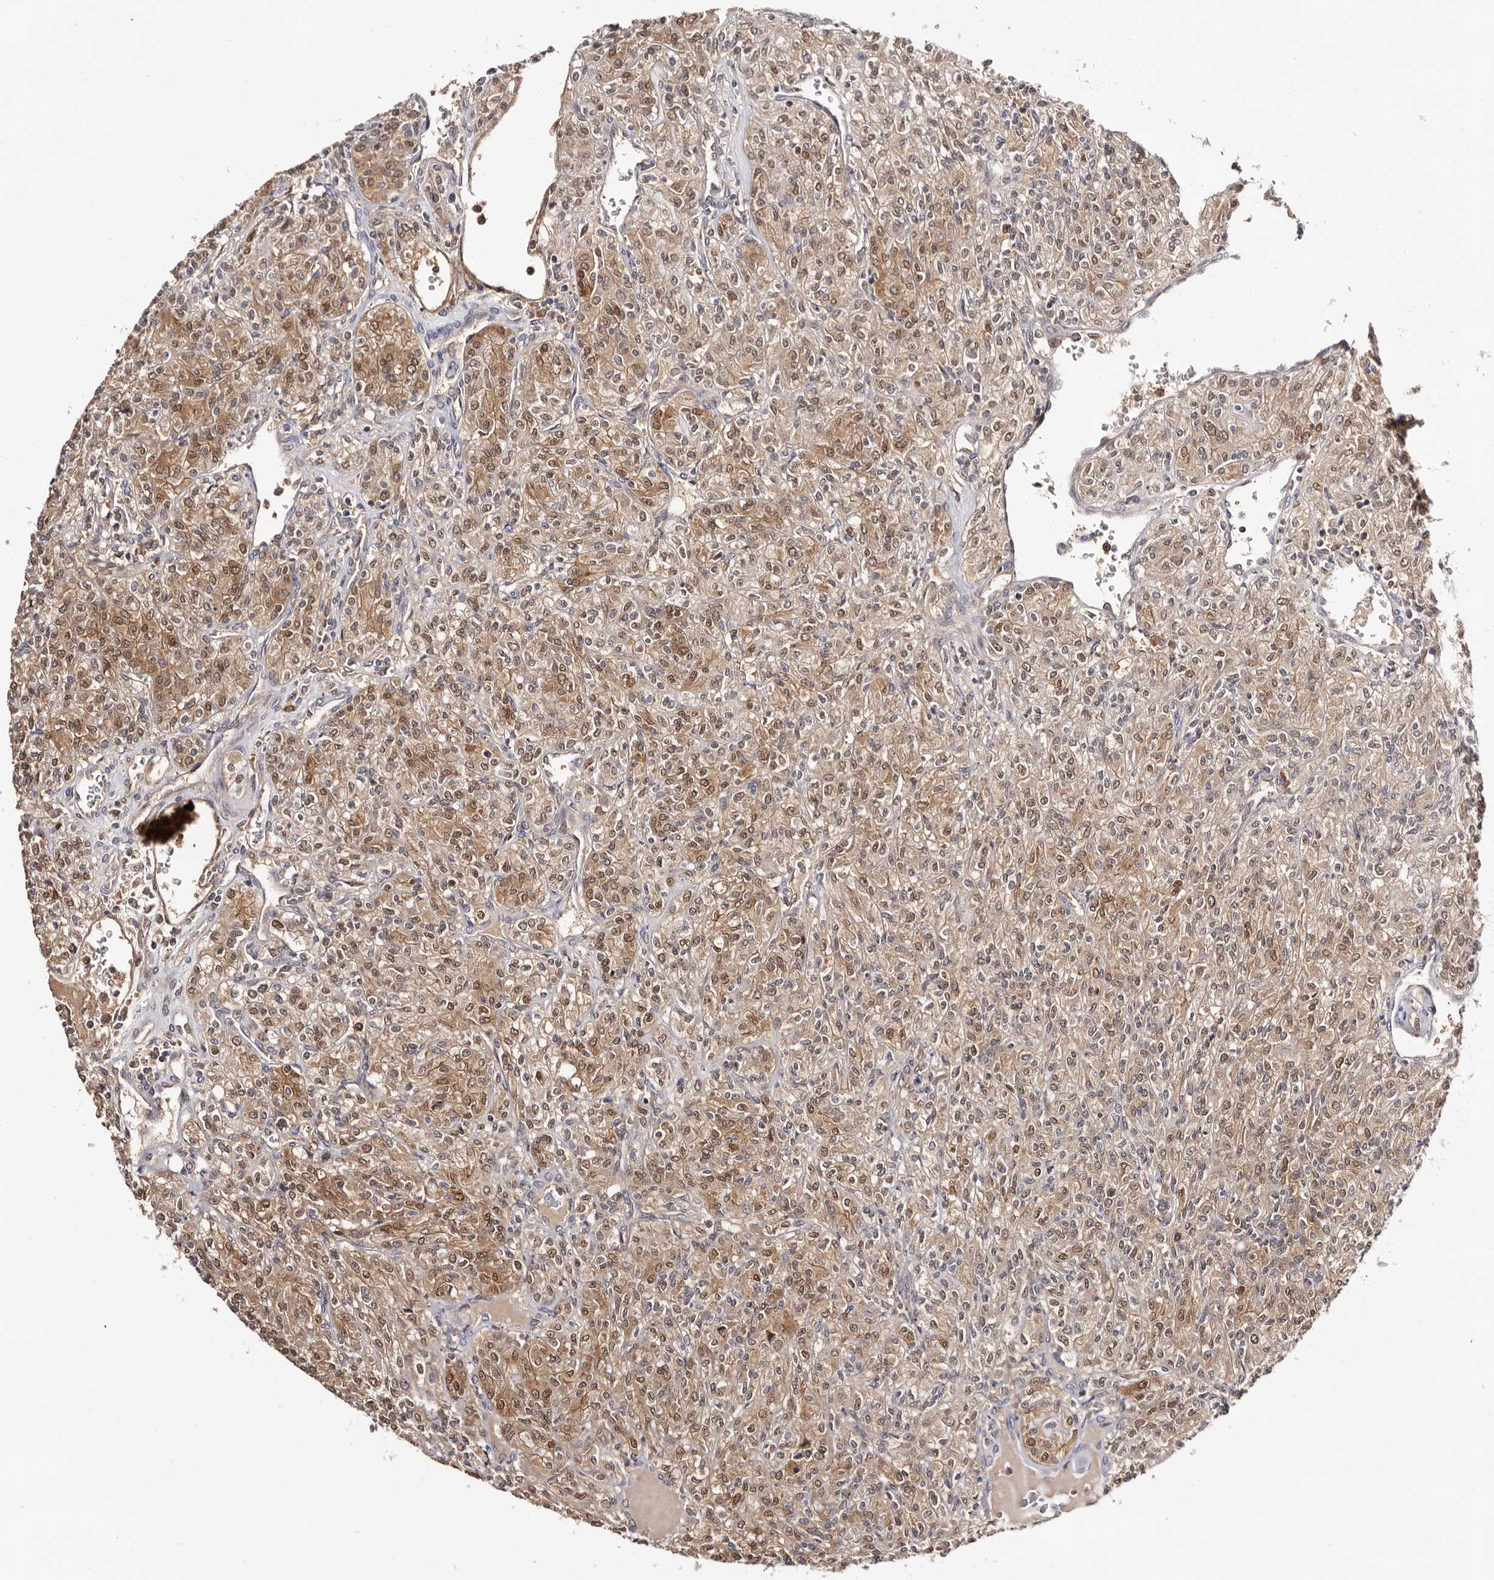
{"staining": {"intensity": "moderate", "quantity": ">75%", "location": "cytoplasmic/membranous,nuclear"}, "tissue": "renal cancer", "cell_type": "Tumor cells", "image_type": "cancer", "snomed": [{"axis": "morphology", "description": "Adenocarcinoma, NOS"}, {"axis": "topography", "description": "Kidney"}], "caption": "Protein expression by immunohistochemistry (IHC) reveals moderate cytoplasmic/membranous and nuclear expression in approximately >75% of tumor cells in renal cancer.", "gene": "TP53I3", "patient": {"sex": "male", "age": 77}}